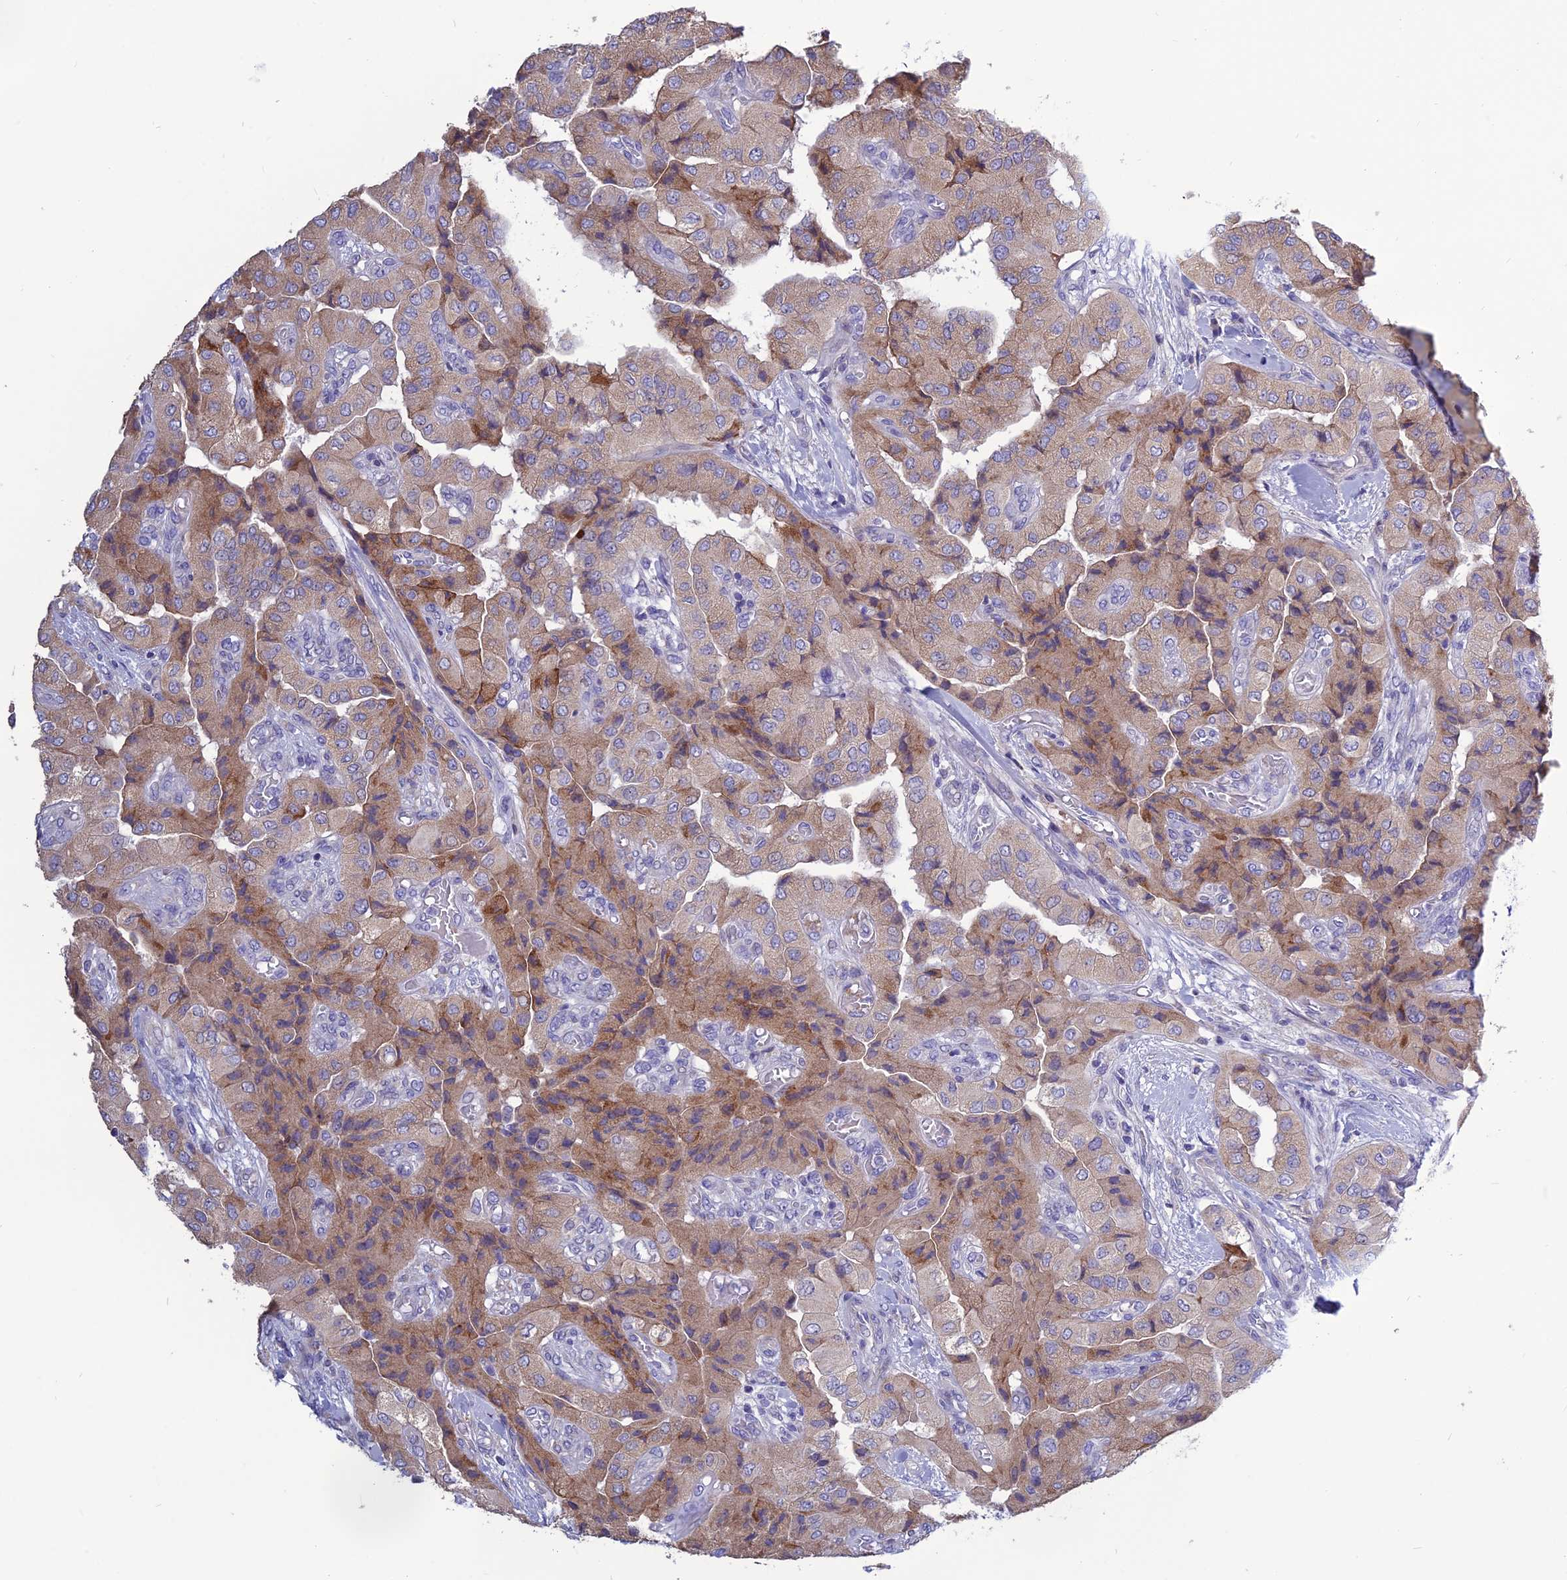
{"staining": {"intensity": "moderate", "quantity": "25%-75%", "location": "cytoplasmic/membranous"}, "tissue": "head and neck cancer", "cell_type": "Tumor cells", "image_type": "cancer", "snomed": [{"axis": "morphology", "description": "Adenocarcinoma, NOS"}, {"axis": "topography", "description": "Head-Neck"}], "caption": "Head and neck cancer stained with a brown dye displays moderate cytoplasmic/membranous positive positivity in approximately 25%-75% of tumor cells.", "gene": "BHMT2", "patient": {"sex": "male", "age": 66}}